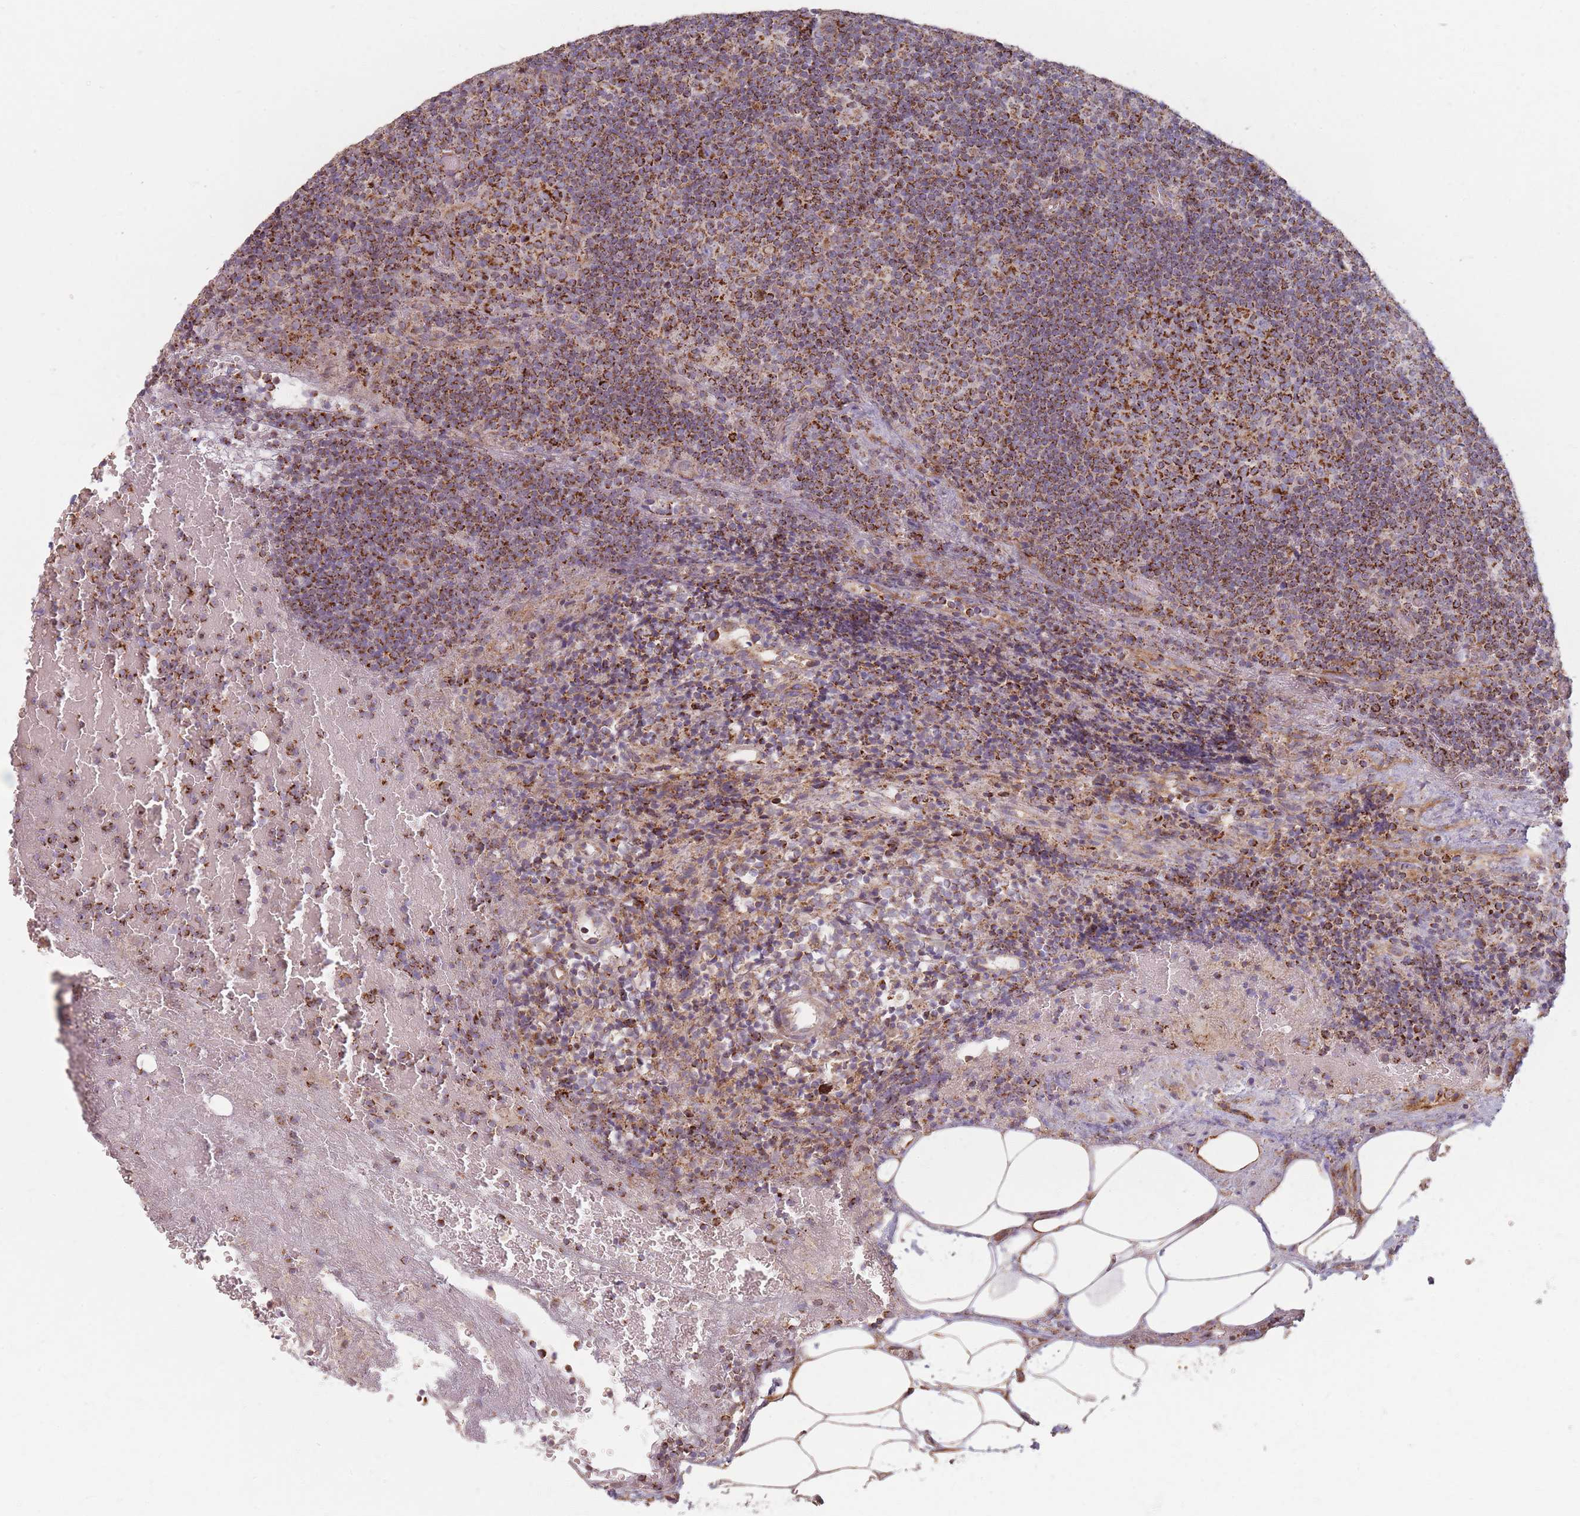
{"staining": {"intensity": "strong", "quantity": "25%-75%", "location": "cytoplasmic/membranous"}, "tissue": "lymph node", "cell_type": "Germinal center cells", "image_type": "normal", "snomed": [{"axis": "morphology", "description": "Normal tissue, NOS"}, {"axis": "topography", "description": "Lymph node"}], "caption": "Lymph node stained with IHC exhibits strong cytoplasmic/membranous staining in about 25%-75% of germinal center cells.", "gene": "ESRP2", "patient": {"sex": "male", "age": 58}}